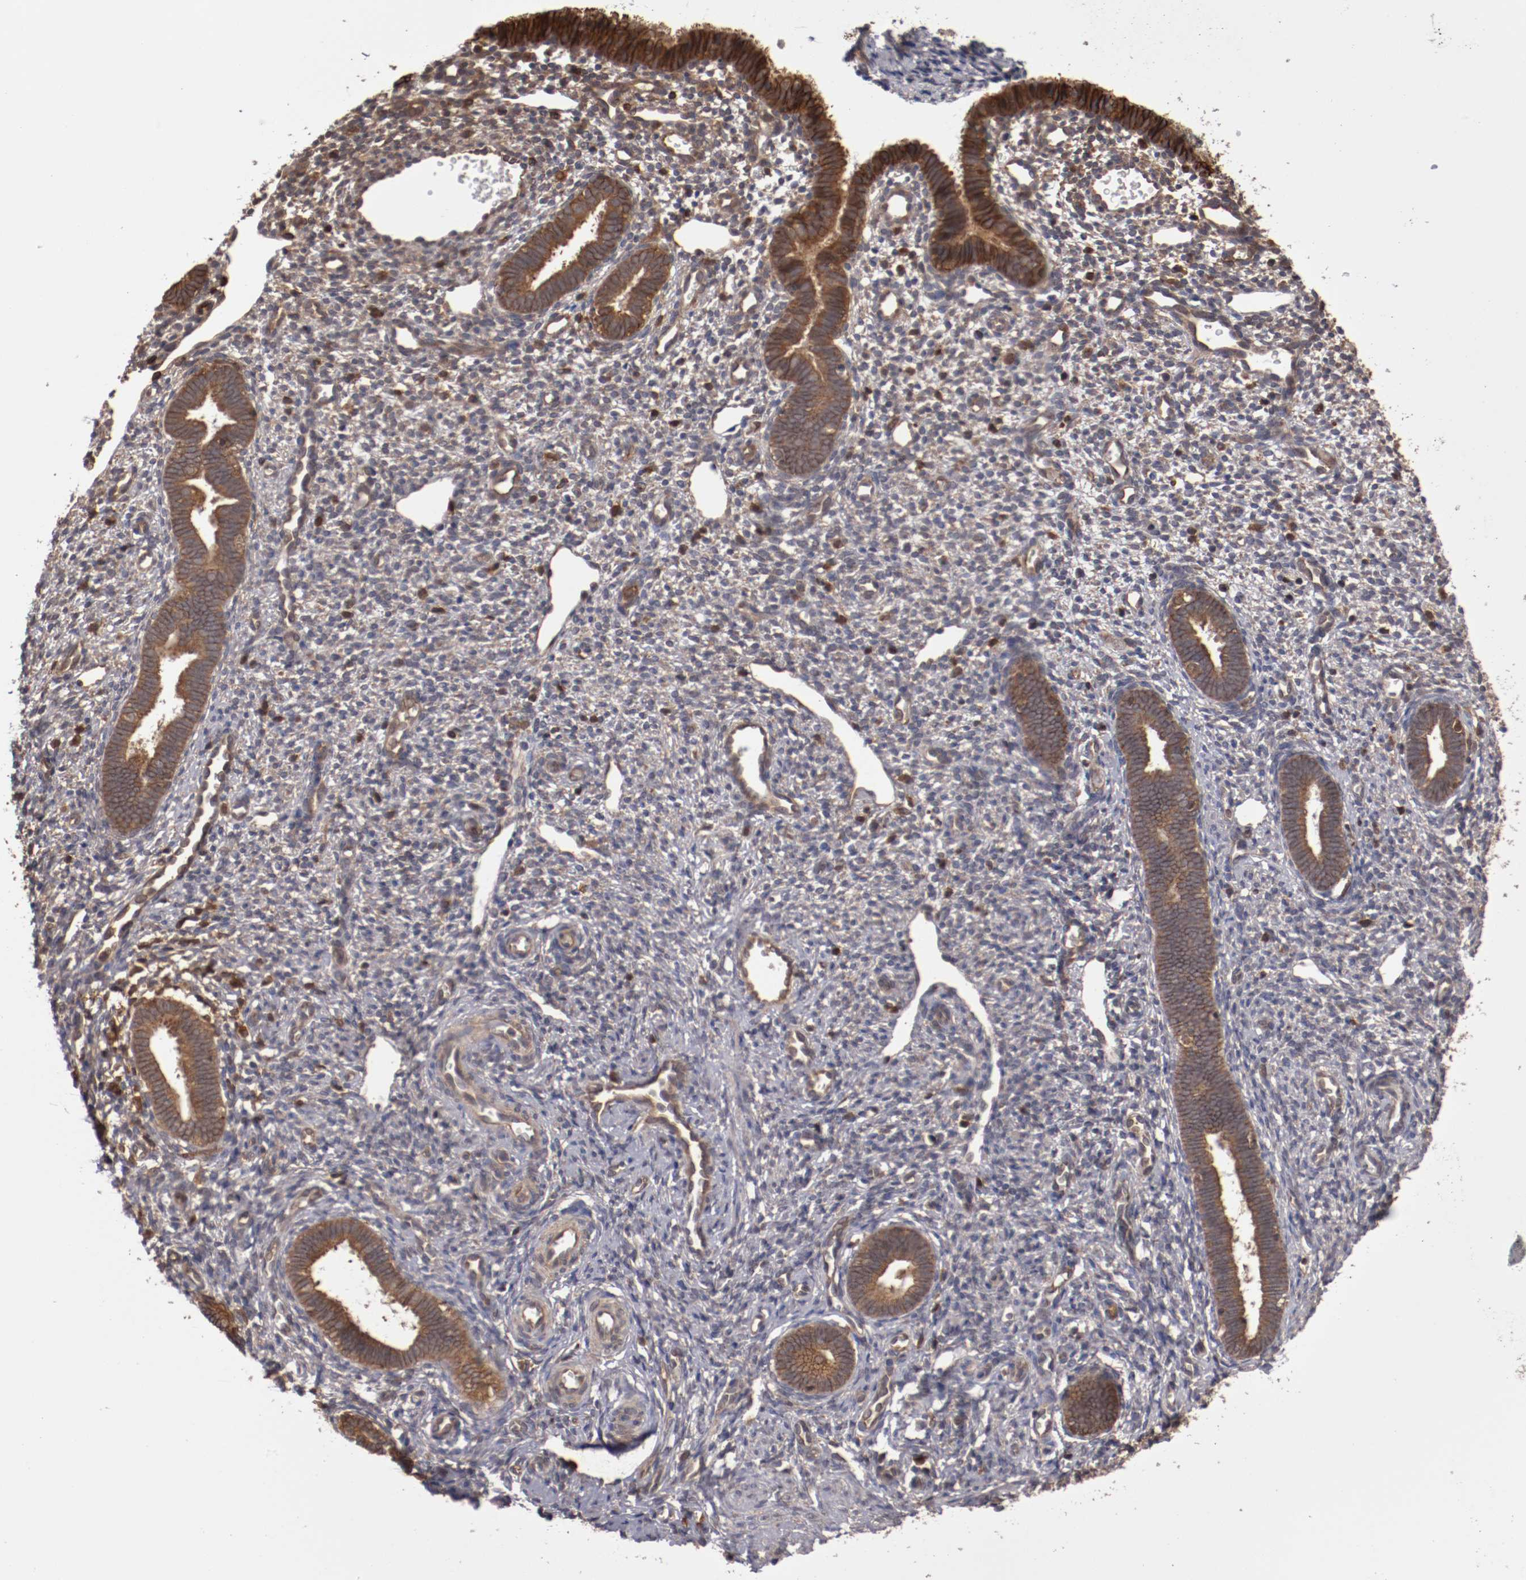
{"staining": {"intensity": "moderate", "quantity": "<25%", "location": "cytoplasmic/membranous"}, "tissue": "endometrium", "cell_type": "Cells in endometrial stroma", "image_type": "normal", "snomed": [{"axis": "morphology", "description": "Normal tissue, NOS"}, {"axis": "topography", "description": "Endometrium"}], "caption": "Immunohistochemistry of unremarkable human endometrium shows low levels of moderate cytoplasmic/membranous positivity in about <25% of cells in endometrial stroma.", "gene": "RPS6KA6", "patient": {"sex": "female", "age": 27}}